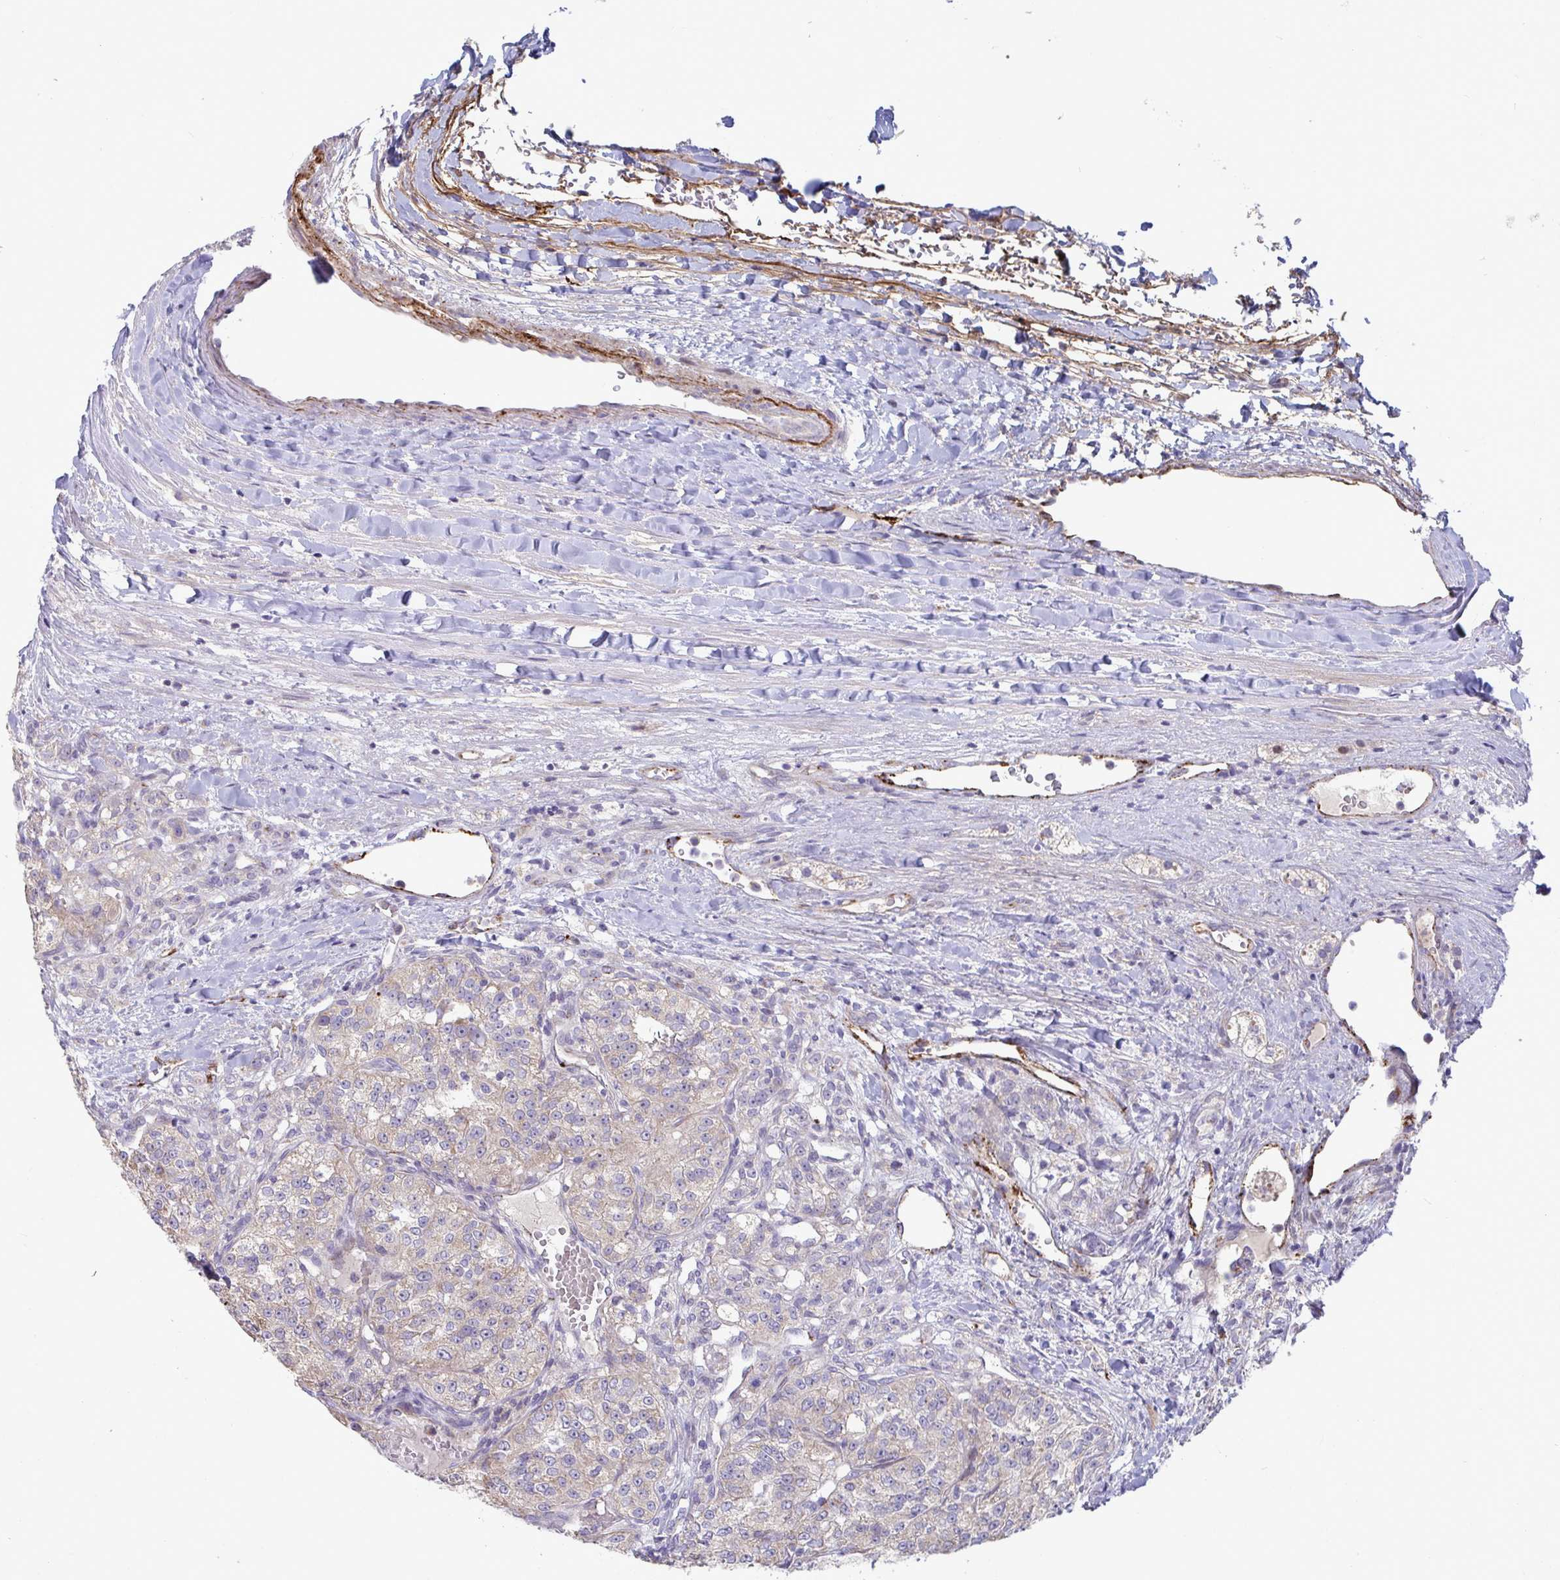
{"staining": {"intensity": "weak", "quantity": "<25%", "location": "cytoplasmic/membranous"}, "tissue": "renal cancer", "cell_type": "Tumor cells", "image_type": "cancer", "snomed": [{"axis": "morphology", "description": "Adenocarcinoma, NOS"}, {"axis": "topography", "description": "Kidney"}], "caption": "Immunohistochemistry of renal adenocarcinoma exhibits no positivity in tumor cells.", "gene": "IL37", "patient": {"sex": "female", "age": 63}}